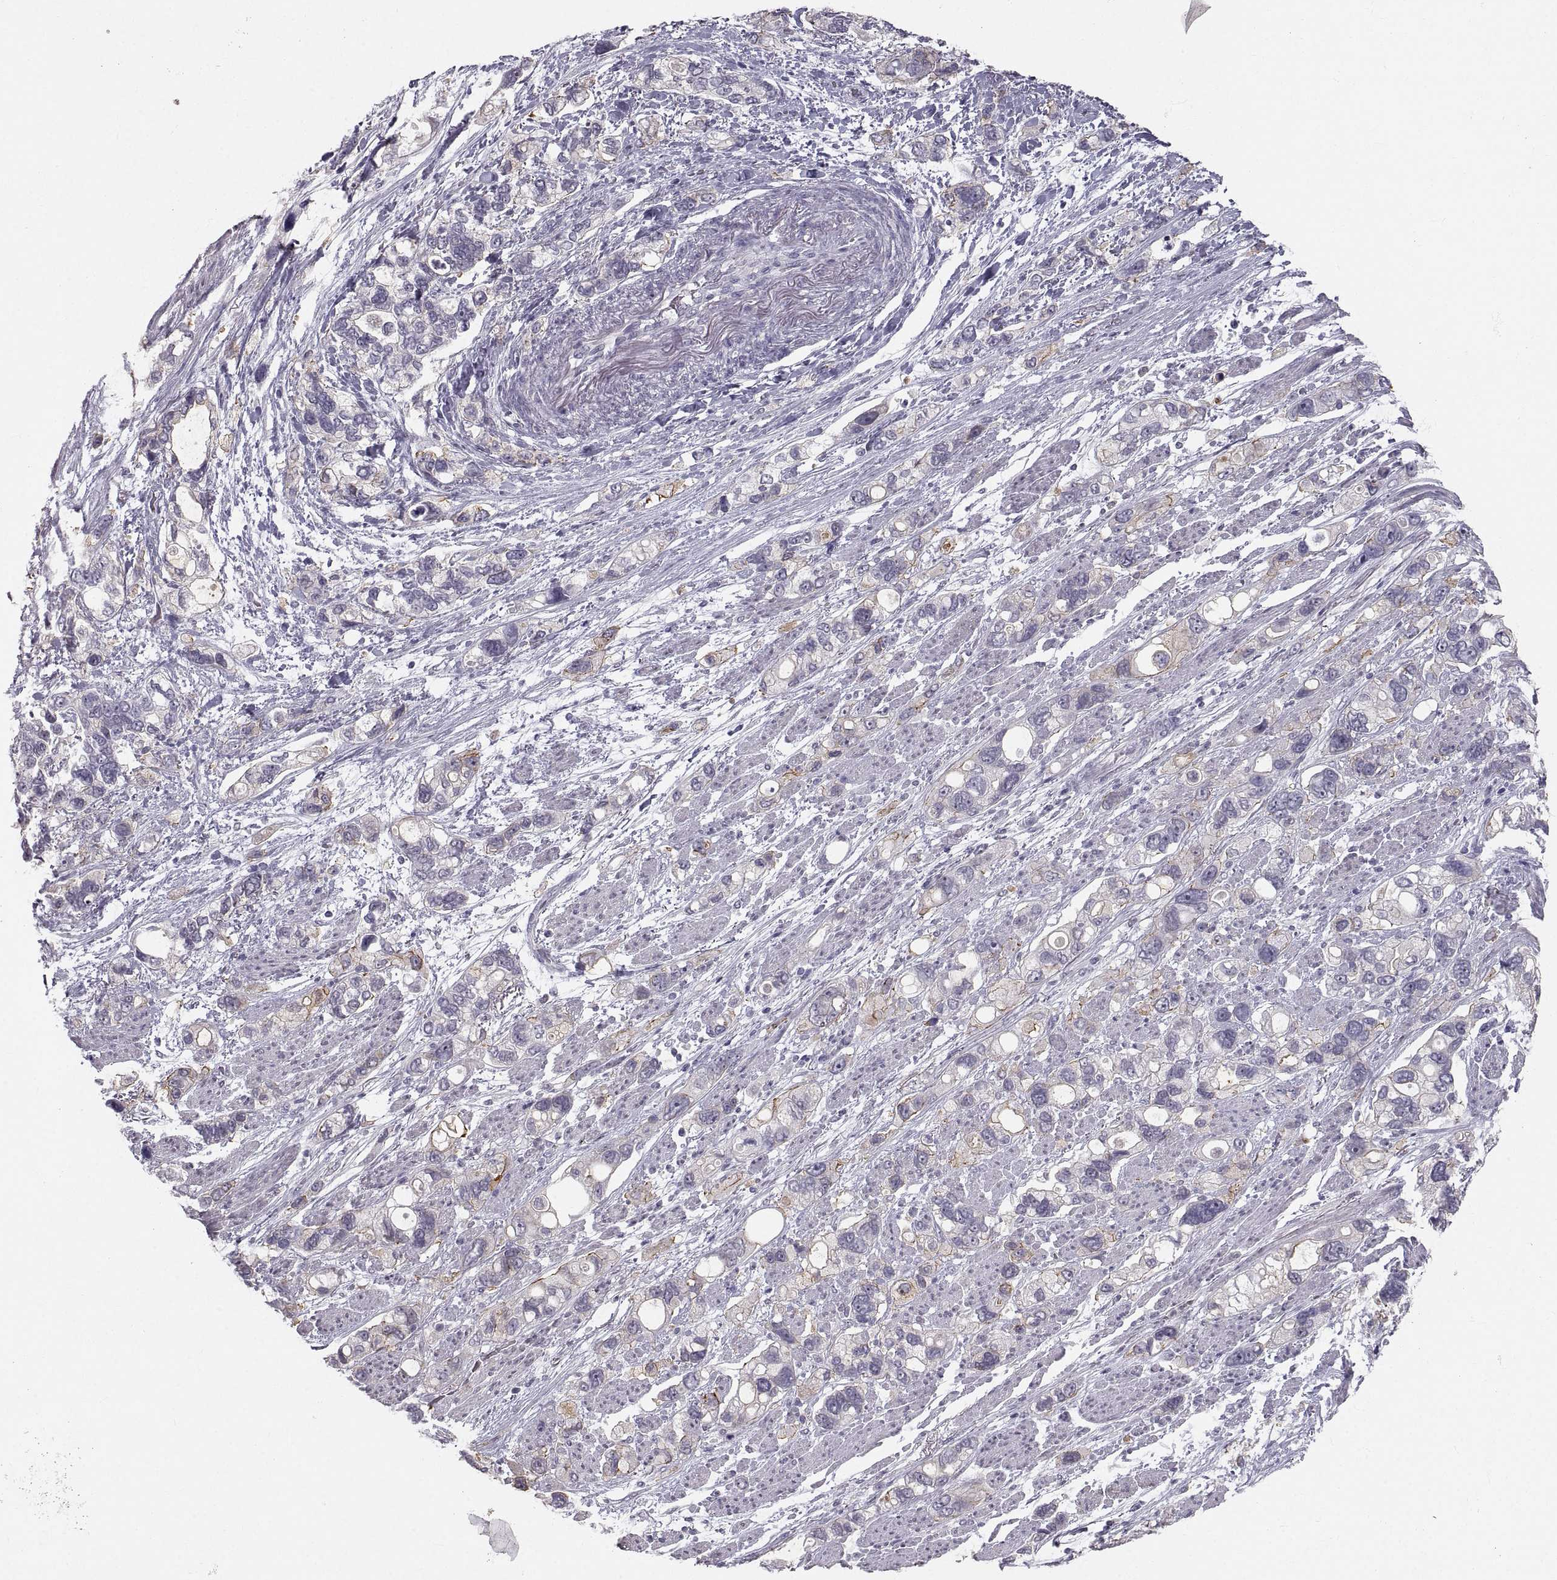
{"staining": {"intensity": "weak", "quantity": "<25%", "location": "cytoplasmic/membranous"}, "tissue": "stomach cancer", "cell_type": "Tumor cells", "image_type": "cancer", "snomed": [{"axis": "morphology", "description": "Adenocarcinoma, NOS"}, {"axis": "topography", "description": "Stomach, upper"}], "caption": "This is an IHC micrograph of human stomach adenocarcinoma. There is no positivity in tumor cells.", "gene": "ZNF185", "patient": {"sex": "female", "age": 81}}